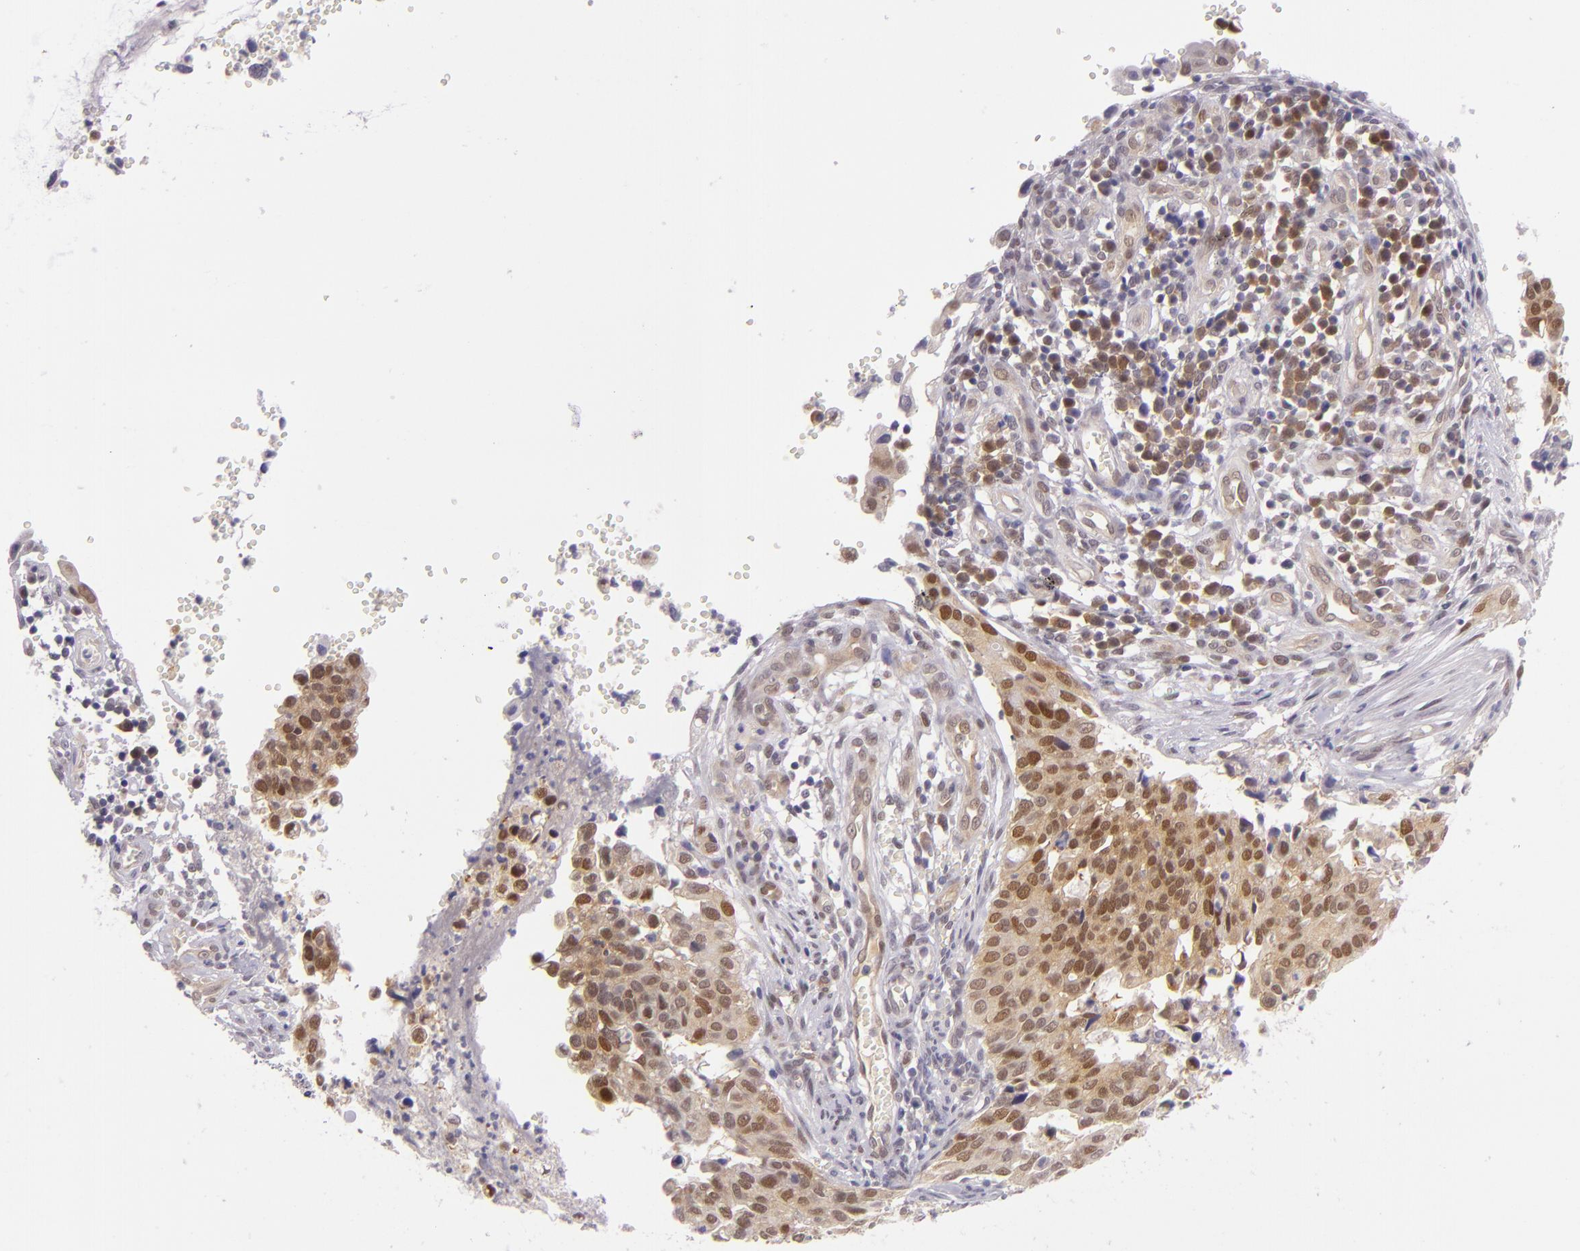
{"staining": {"intensity": "moderate", "quantity": ">75%", "location": "cytoplasmic/membranous,nuclear"}, "tissue": "cervical cancer", "cell_type": "Tumor cells", "image_type": "cancer", "snomed": [{"axis": "morphology", "description": "Normal tissue, NOS"}, {"axis": "morphology", "description": "Squamous cell carcinoma, NOS"}, {"axis": "topography", "description": "Cervix"}], "caption": "Immunohistochemistry (DAB (3,3'-diaminobenzidine)) staining of human cervical squamous cell carcinoma reveals moderate cytoplasmic/membranous and nuclear protein expression in about >75% of tumor cells.", "gene": "CSE1L", "patient": {"sex": "female", "age": 45}}